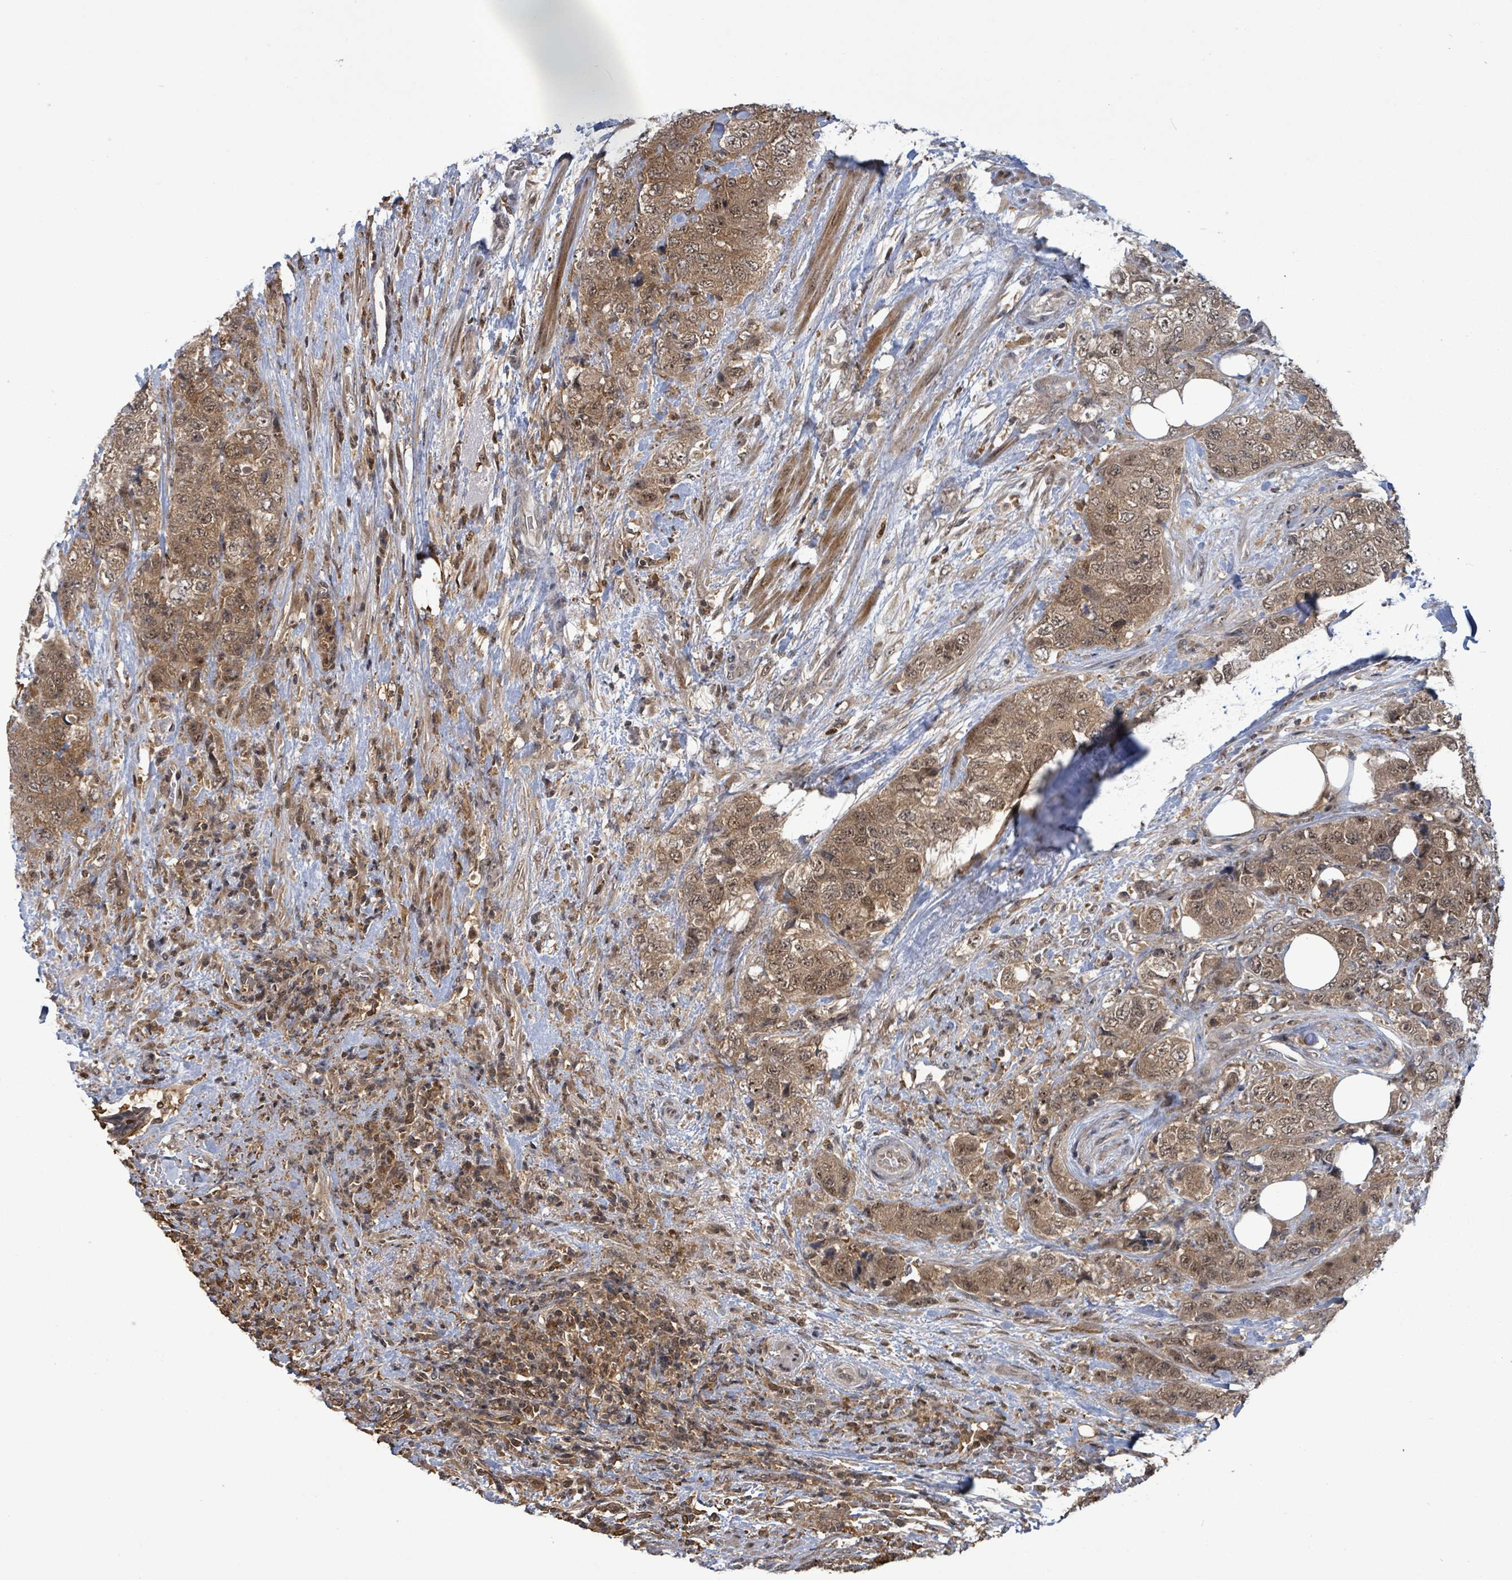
{"staining": {"intensity": "moderate", "quantity": ">75%", "location": "cytoplasmic/membranous,nuclear"}, "tissue": "urothelial cancer", "cell_type": "Tumor cells", "image_type": "cancer", "snomed": [{"axis": "morphology", "description": "Urothelial carcinoma, High grade"}, {"axis": "topography", "description": "Urinary bladder"}], "caption": "A medium amount of moderate cytoplasmic/membranous and nuclear positivity is present in approximately >75% of tumor cells in high-grade urothelial carcinoma tissue.", "gene": "FBXO6", "patient": {"sex": "female", "age": 78}}